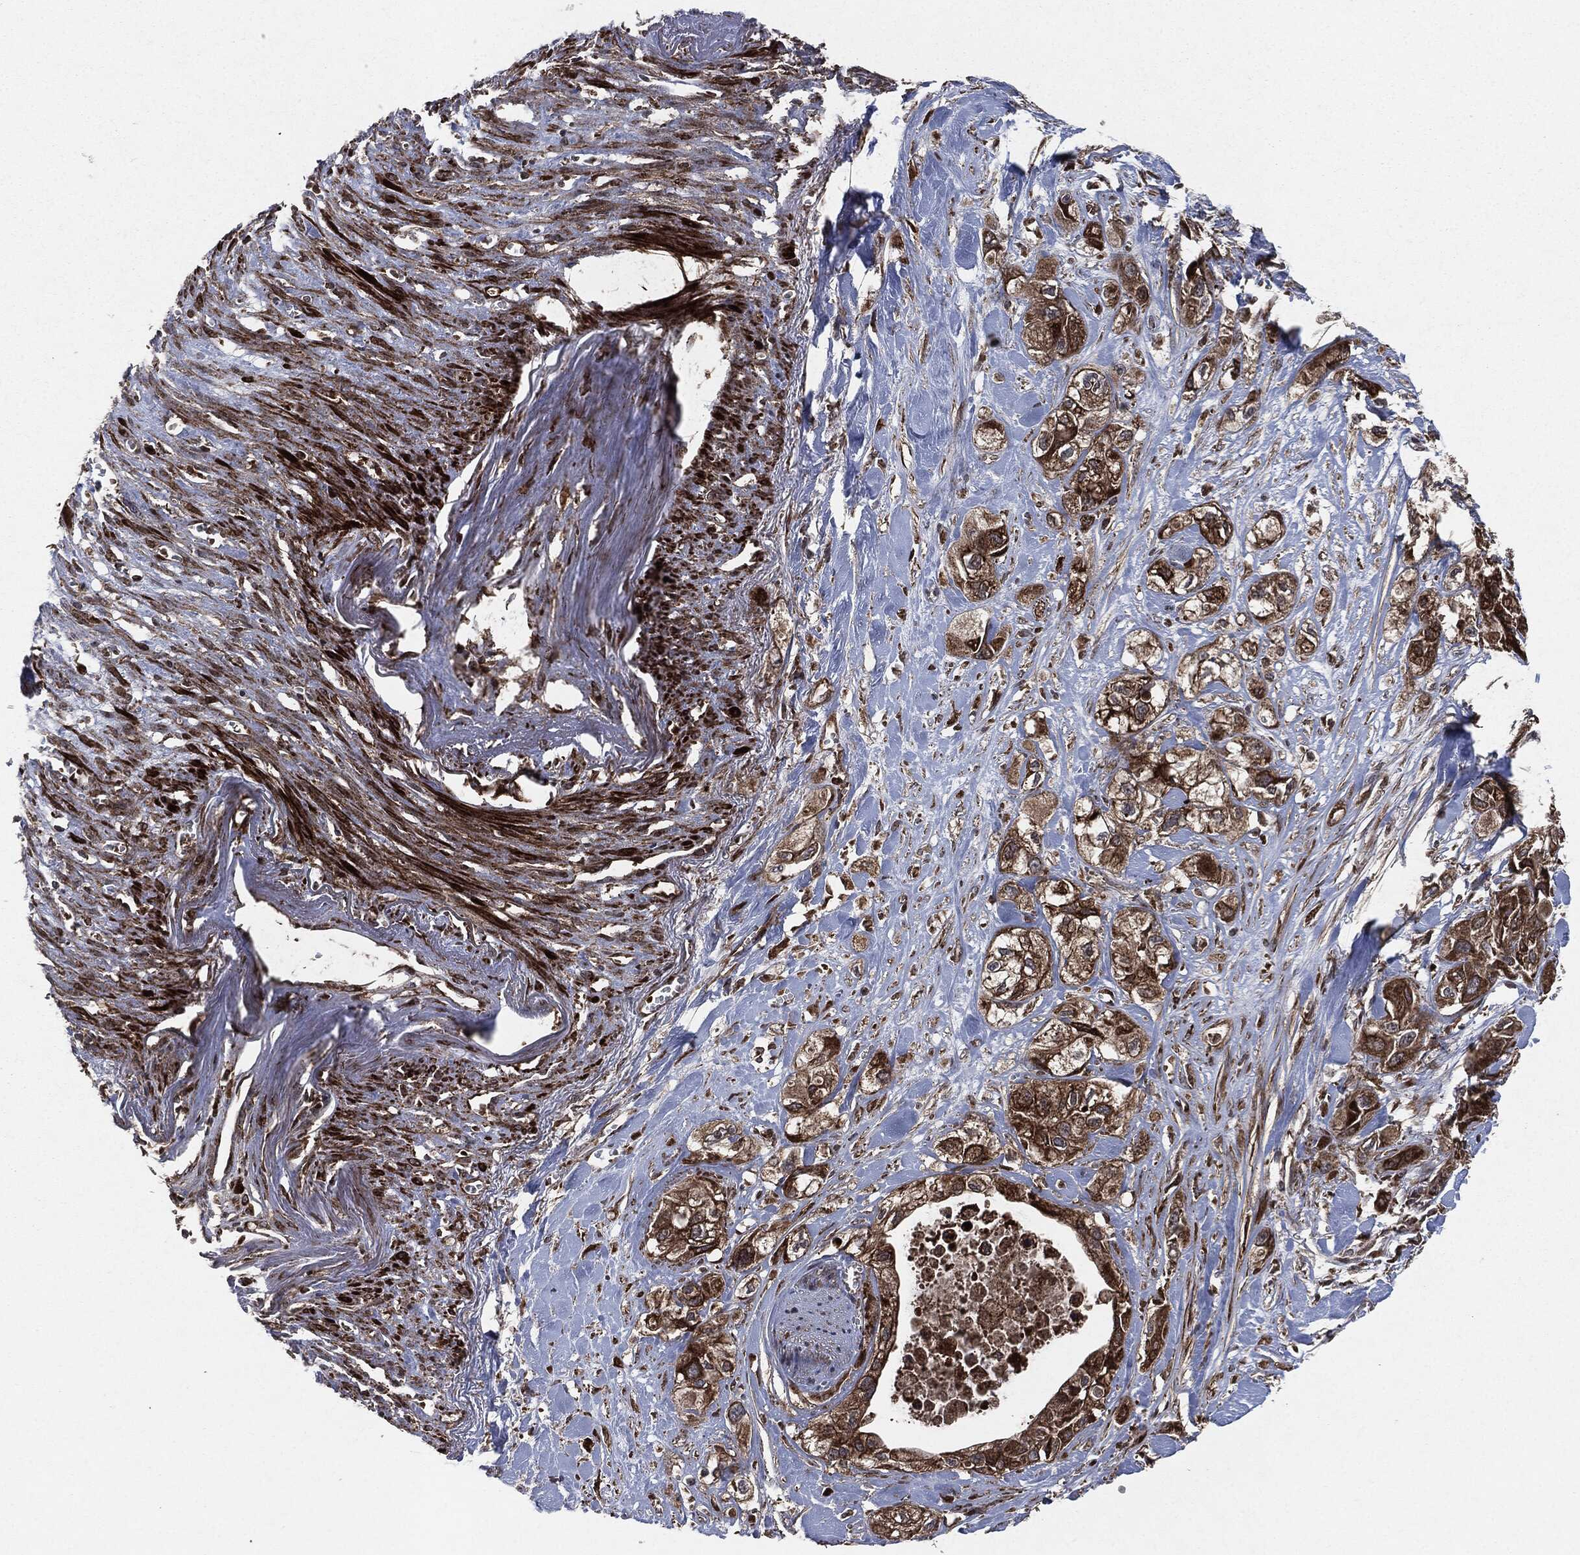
{"staining": {"intensity": "strong", "quantity": ">75%", "location": "cytoplasmic/membranous"}, "tissue": "pancreatic cancer", "cell_type": "Tumor cells", "image_type": "cancer", "snomed": [{"axis": "morphology", "description": "Adenocarcinoma, NOS"}, {"axis": "topography", "description": "Pancreas"}], "caption": "A photomicrograph of pancreatic cancer stained for a protein demonstrates strong cytoplasmic/membranous brown staining in tumor cells.", "gene": "RAF1", "patient": {"sex": "male", "age": 72}}